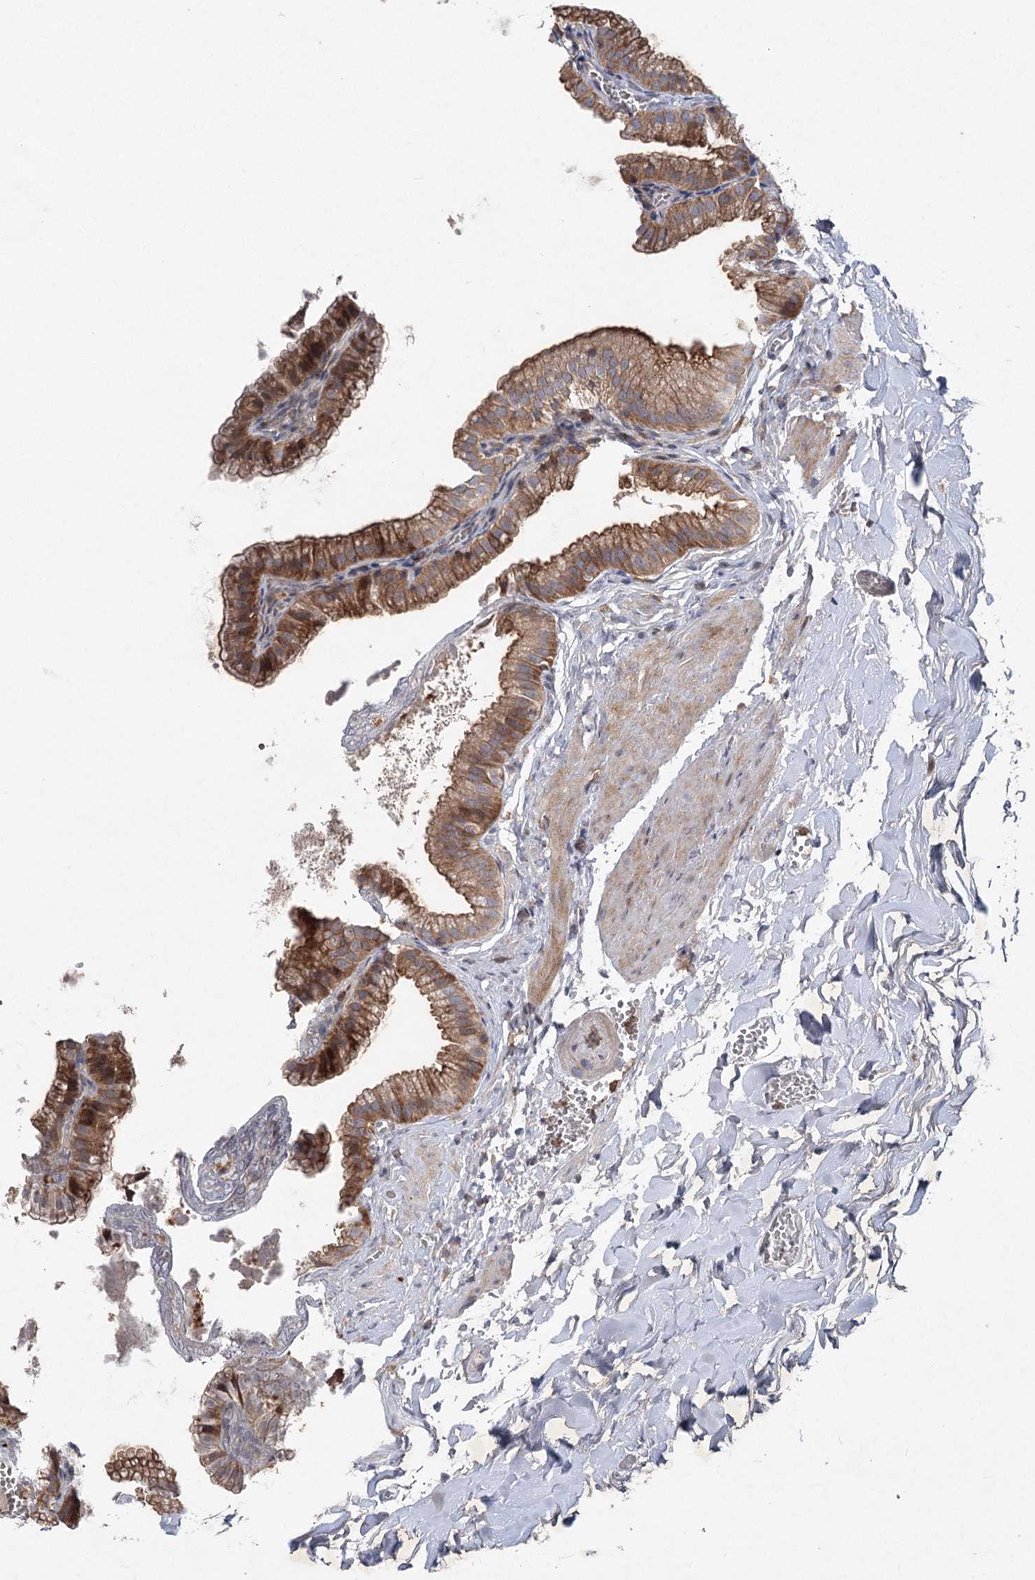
{"staining": {"intensity": "moderate", "quantity": ">75%", "location": "cytoplasmic/membranous"}, "tissue": "gallbladder", "cell_type": "Glandular cells", "image_type": "normal", "snomed": [{"axis": "morphology", "description": "Normal tissue, NOS"}, {"axis": "topography", "description": "Gallbladder"}], "caption": "The photomicrograph demonstrates a brown stain indicating the presence of a protein in the cytoplasmic/membranous of glandular cells in gallbladder.", "gene": "MAP3K13", "patient": {"sex": "male", "age": 38}}